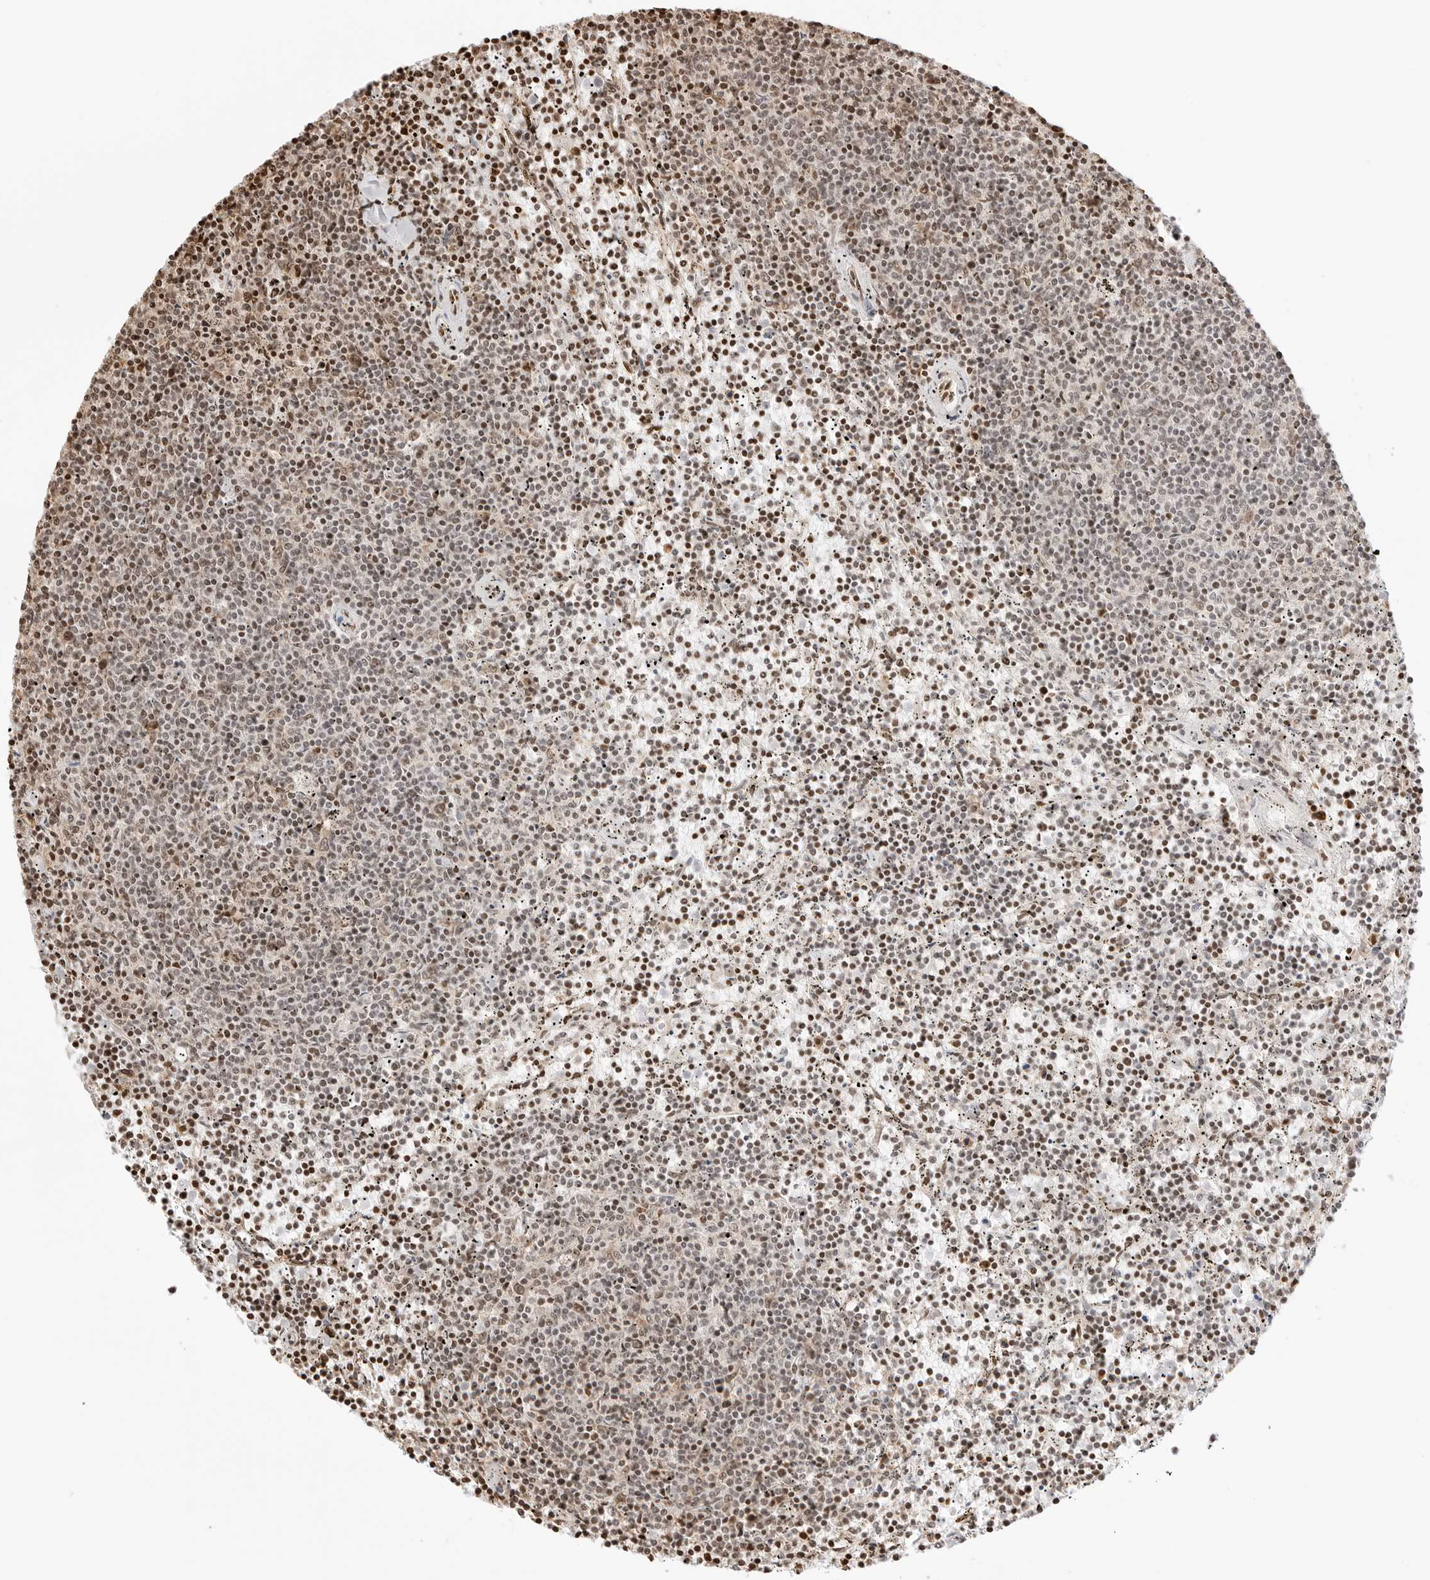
{"staining": {"intensity": "moderate", "quantity": "25%-75%", "location": "nuclear"}, "tissue": "lymphoma", "cell_type": "Tumor cells", "image_type": "cancer", "snomed": [{"axis": "morphology", "description": "Malignant lymphoma, non-Hodgkin's type, Low grade"}, {"axis": "topography", "description": "Spleen"}], "caption": "A histopathology image of low-grade malignant lymphoma, non-Hodgkin's type stained for a protein shows moderate nuclear brown staining in tumor cells.", "gene": "FKBP14", "patient": {"sex": "female", "age": 50}}